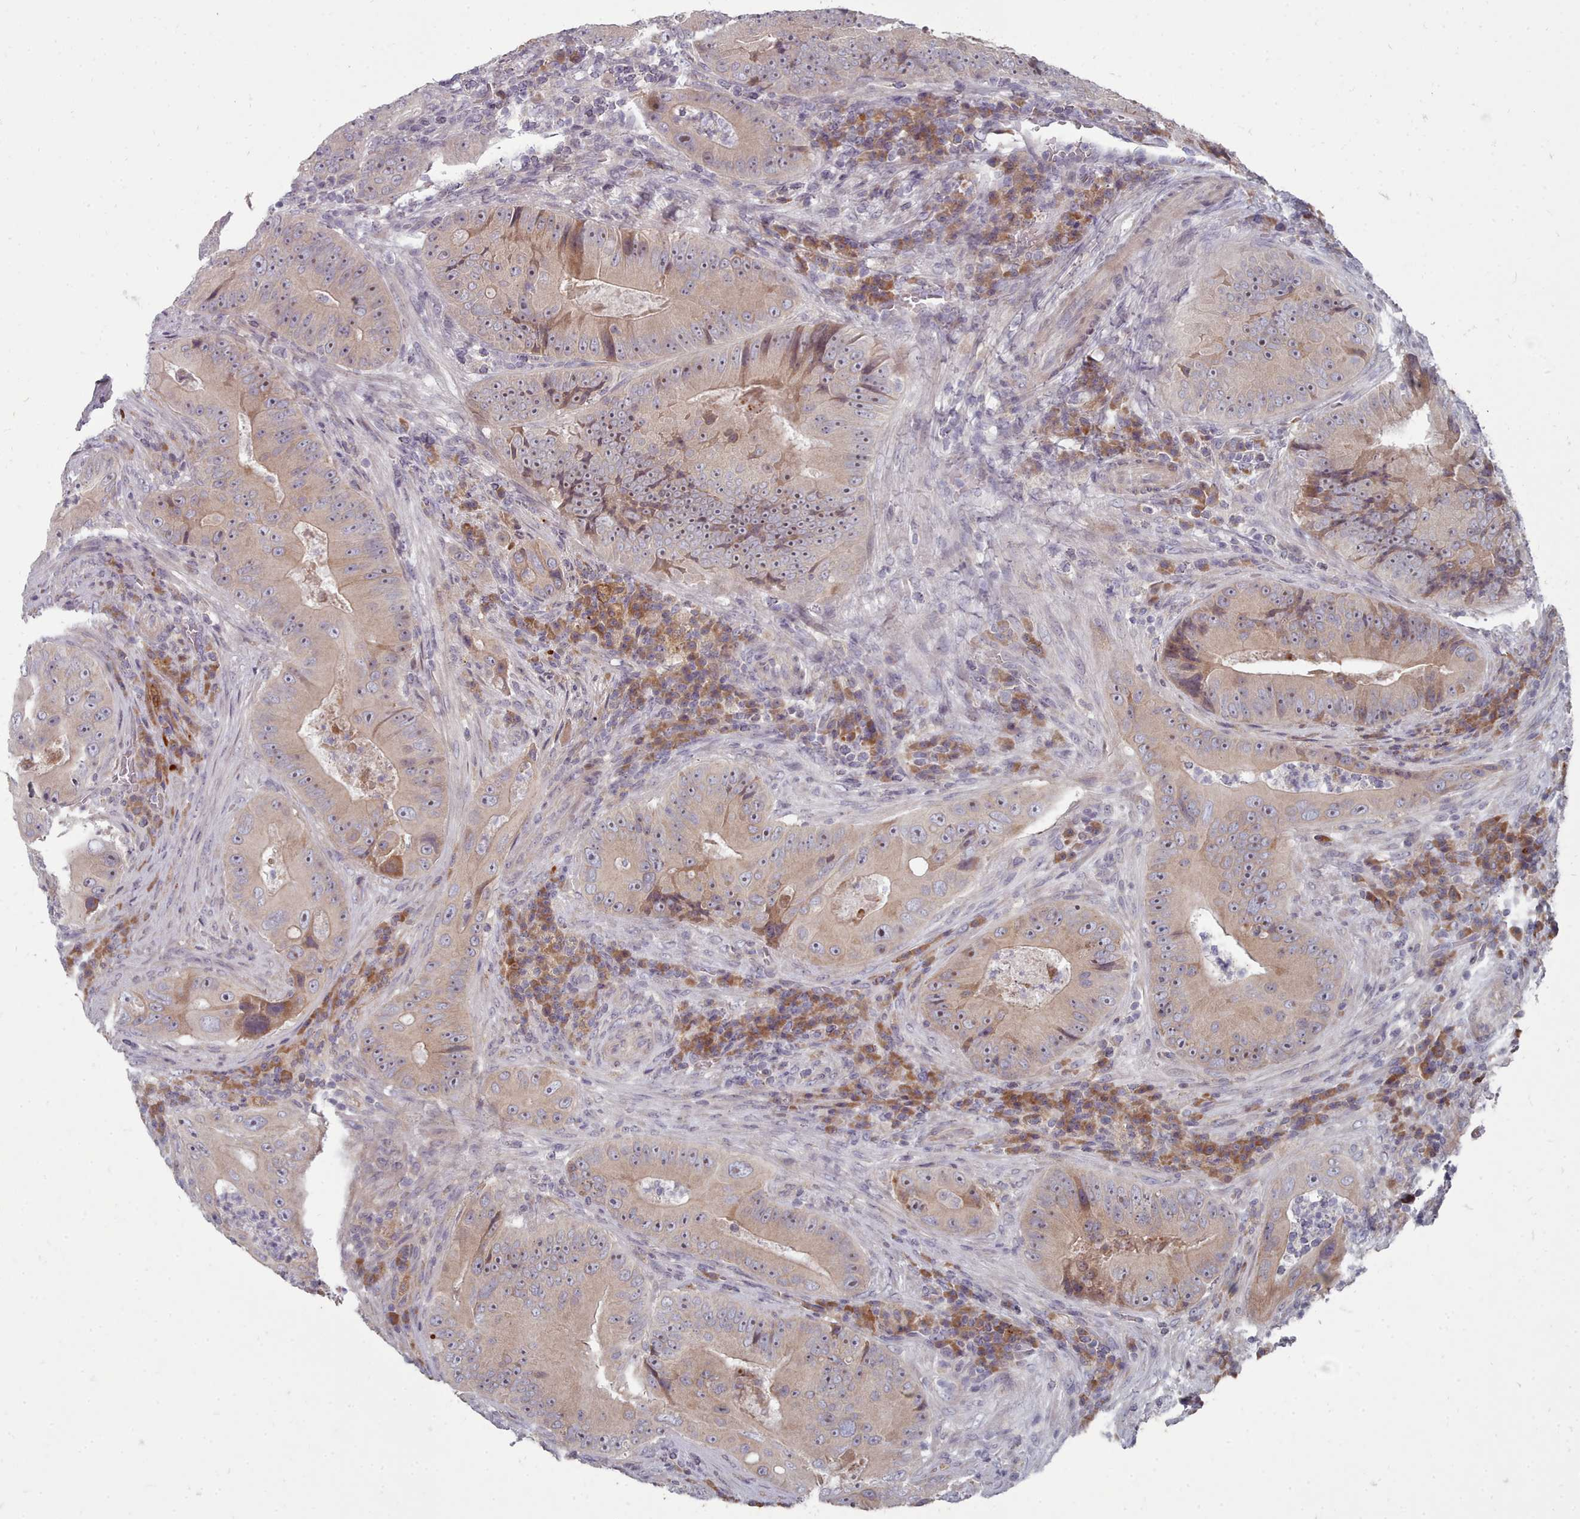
{"staining": {"intensity": "moderate", "quantity": "25%-75%", "location": "cytoplasmic/membranous,nuclear"}, "tissue": "colorectal cancer", "cell_type": "Tumor cells", "image_type": "cancer", "snomed": [{"axis": "morphology", "description": "Adenocarcinoma, NOS"}, {"axis": "topography", "description": "Colon"}], "caption": "Tumor cells reveal medium levels of moderate cytoplasmic/membranous and nuclear staining in about 25%-75% of cells in human colorectal cancer.", "gene": "ACKR3", "patient": {"sex": "female", "age": 86}}